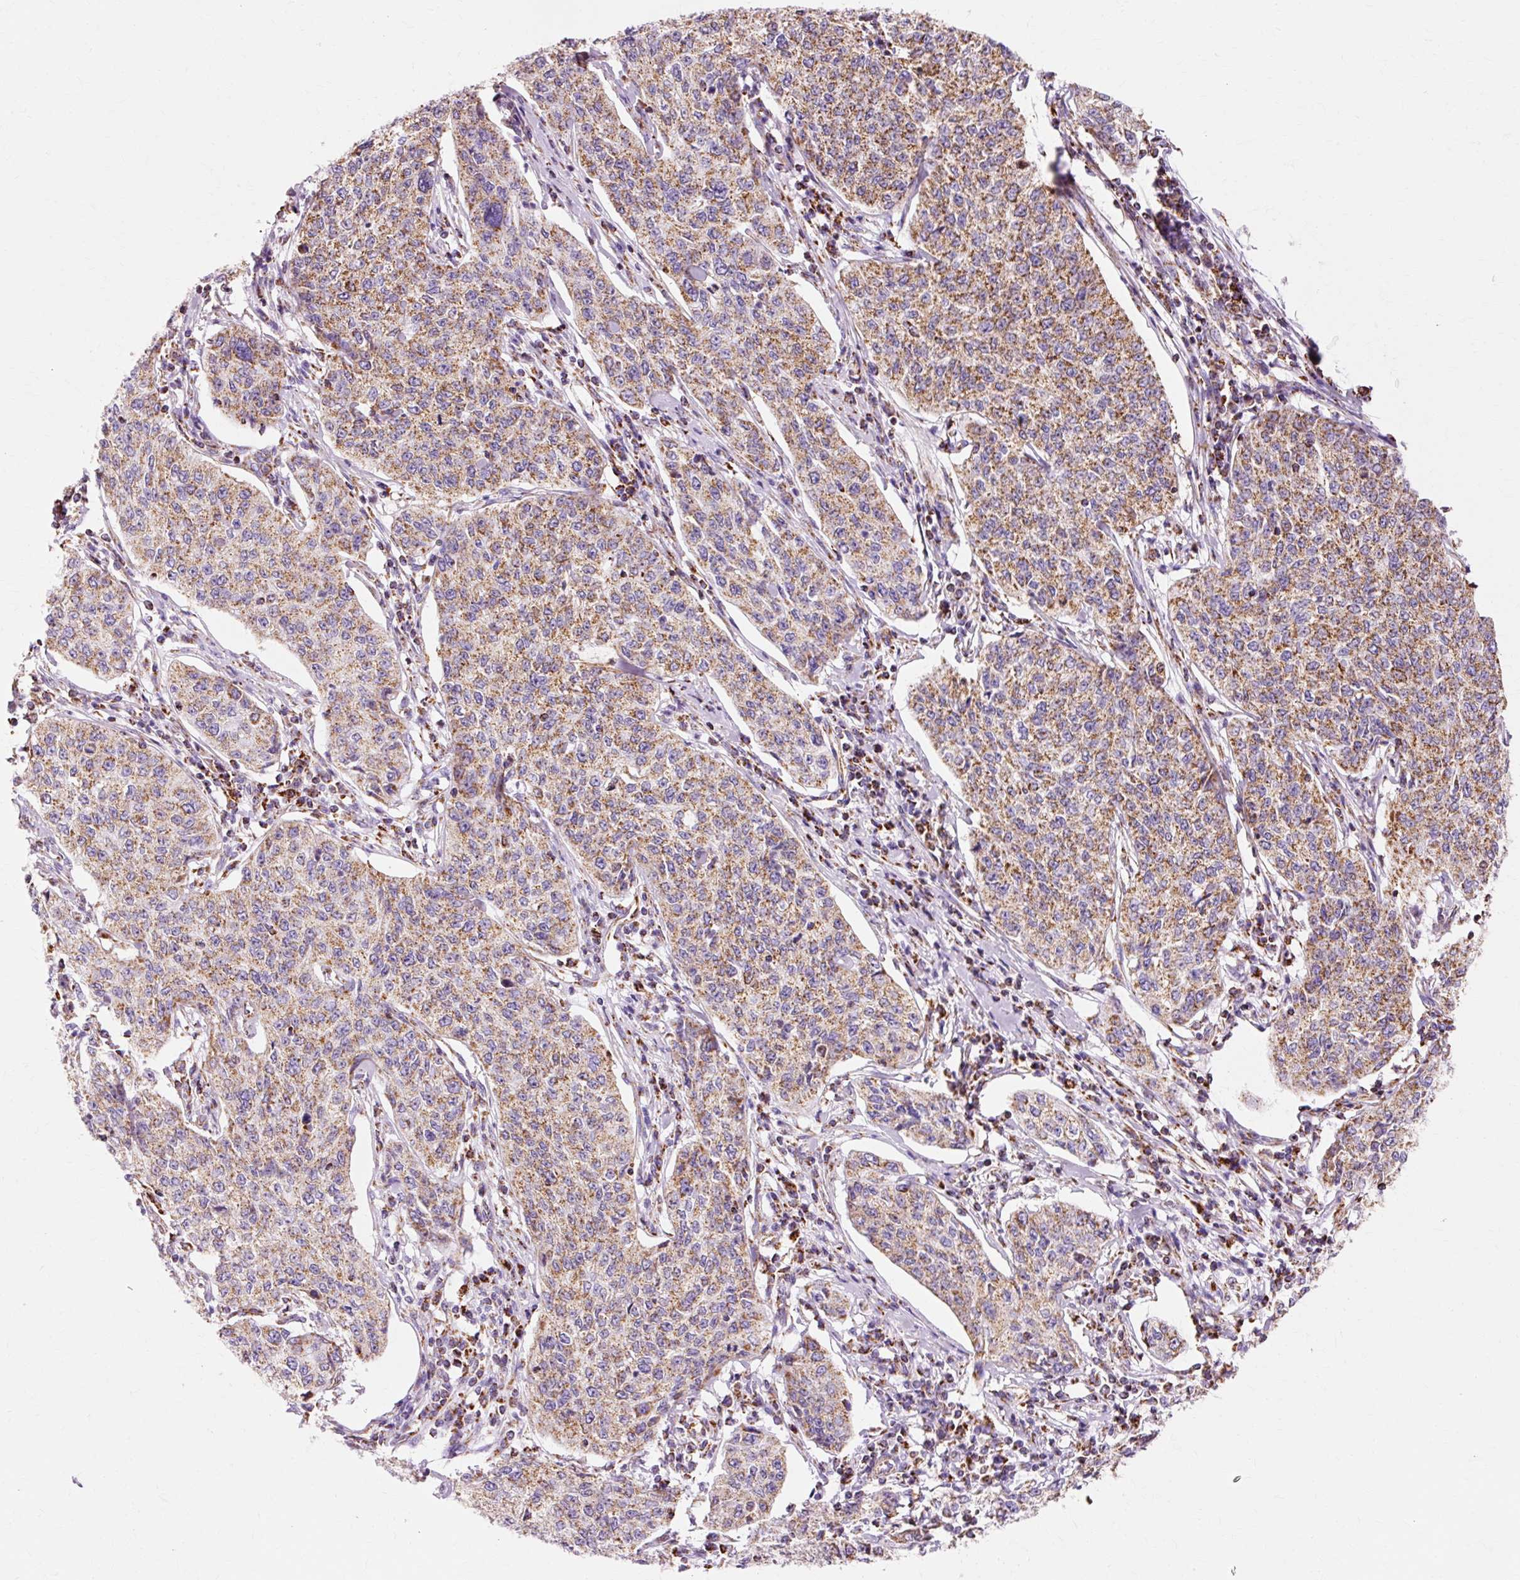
{"staining": {"intensity": "moderate", "quantity": ">75%", "location": "cytoplasmic/membranous"}, "tissue": "cervical cancer", "cell_type": "Tumor cells", "image_type": "cancer", "snomed": [{"axis": "morphology", "description": "Squamous cell carcinoma, NOS"}, {"axis": "topography", "description": "Cervix"}], "caption": "Cervical cancer (squamous cell carcinoma) stained with a brown dye displays moderate cytoplasmic/membranous positive positivity in about >75% of tumor cells.", "gene": "ATP5PO", "patient": {"sex": "female", "age": 35}}